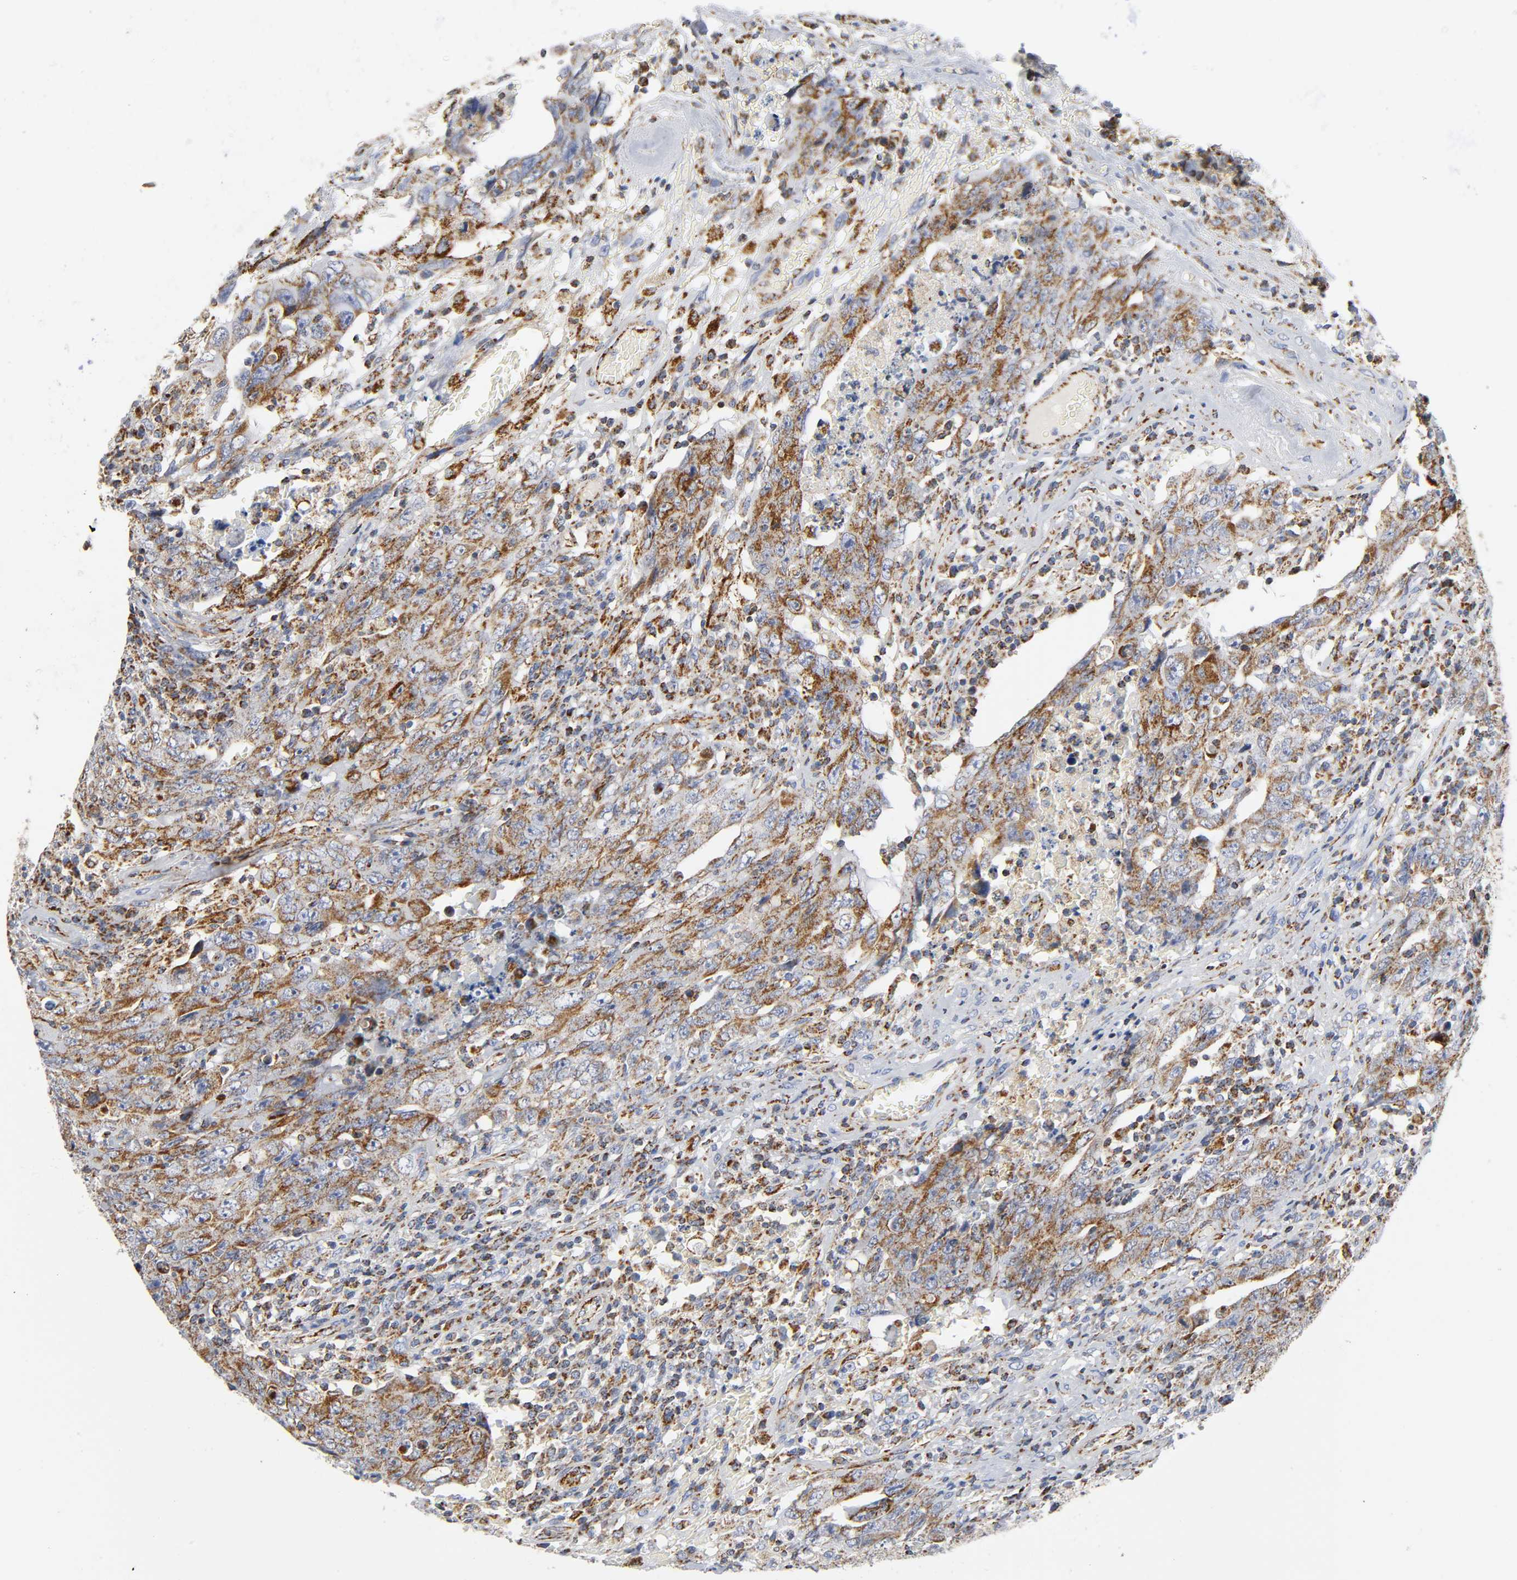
{"staining": {"intensity": "strong", "quantity": ">75%", "location": "cytoplasmic/membranous"}, "tissue": "testis cancer", "cell_type": "Tumor cells", "image_type": "cancer", "snomed": [{"axis": "morphology", "description": "Carcinoma, Embryonal, NOS"}, {"axis": "topography", "description": "Testis"}], "caption": "A high amount of strong cytoplasmic/membranous staining is appreciated in approximately >75% of tumor cells in testis cancer (embryonal carcinoma) tissue.", "gene": "BAK1", "patient": {"sex": "male", "age": 26}}